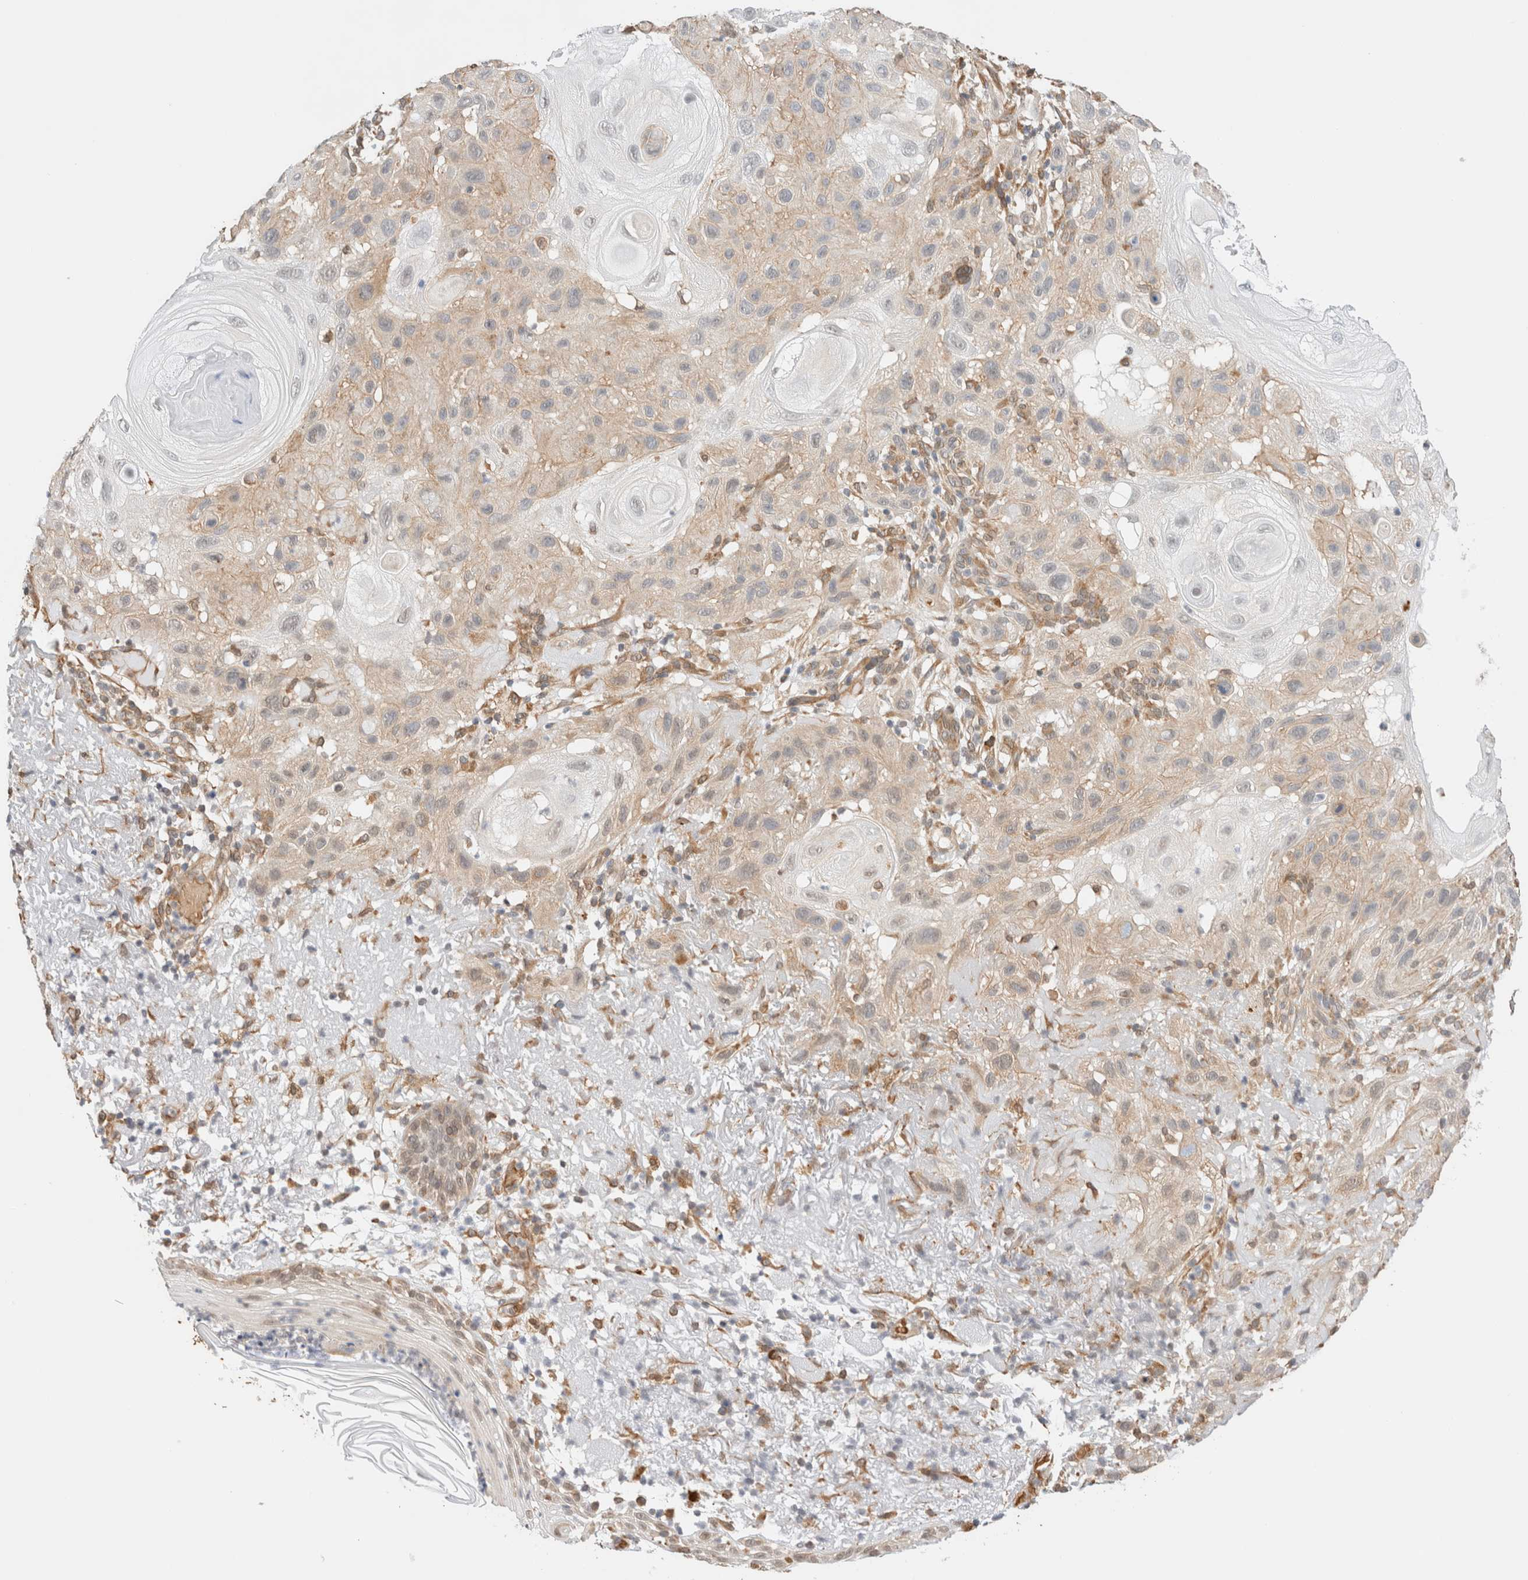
{"staining": {"intensity": "weak", "quantity": "25%-75%", "location": "cytoplasmic/membranous"}, "tissue": "skin cancer", "cell_type": "Tumor cells", "image_type": "cancer", "snomed": [{"axis": "morphology", "description": "Squamous cell carcinoma, NOS"}, {"axis": "topography", "description": "Skin"}], "caption": "Immunohistochemistry (IHC) (DAB) staining of skin squamous cell carcinoma demonstrates weak cytoplasmic/membranous protein expression in approximately 25%-75% of tumor cells. (Stains: DAB in brown, nuclei in blue, Microscopy: brightfield microscopy at high magnification).", "gene": "SYVN1", "patient": {"sex": "female", "age": 96}}